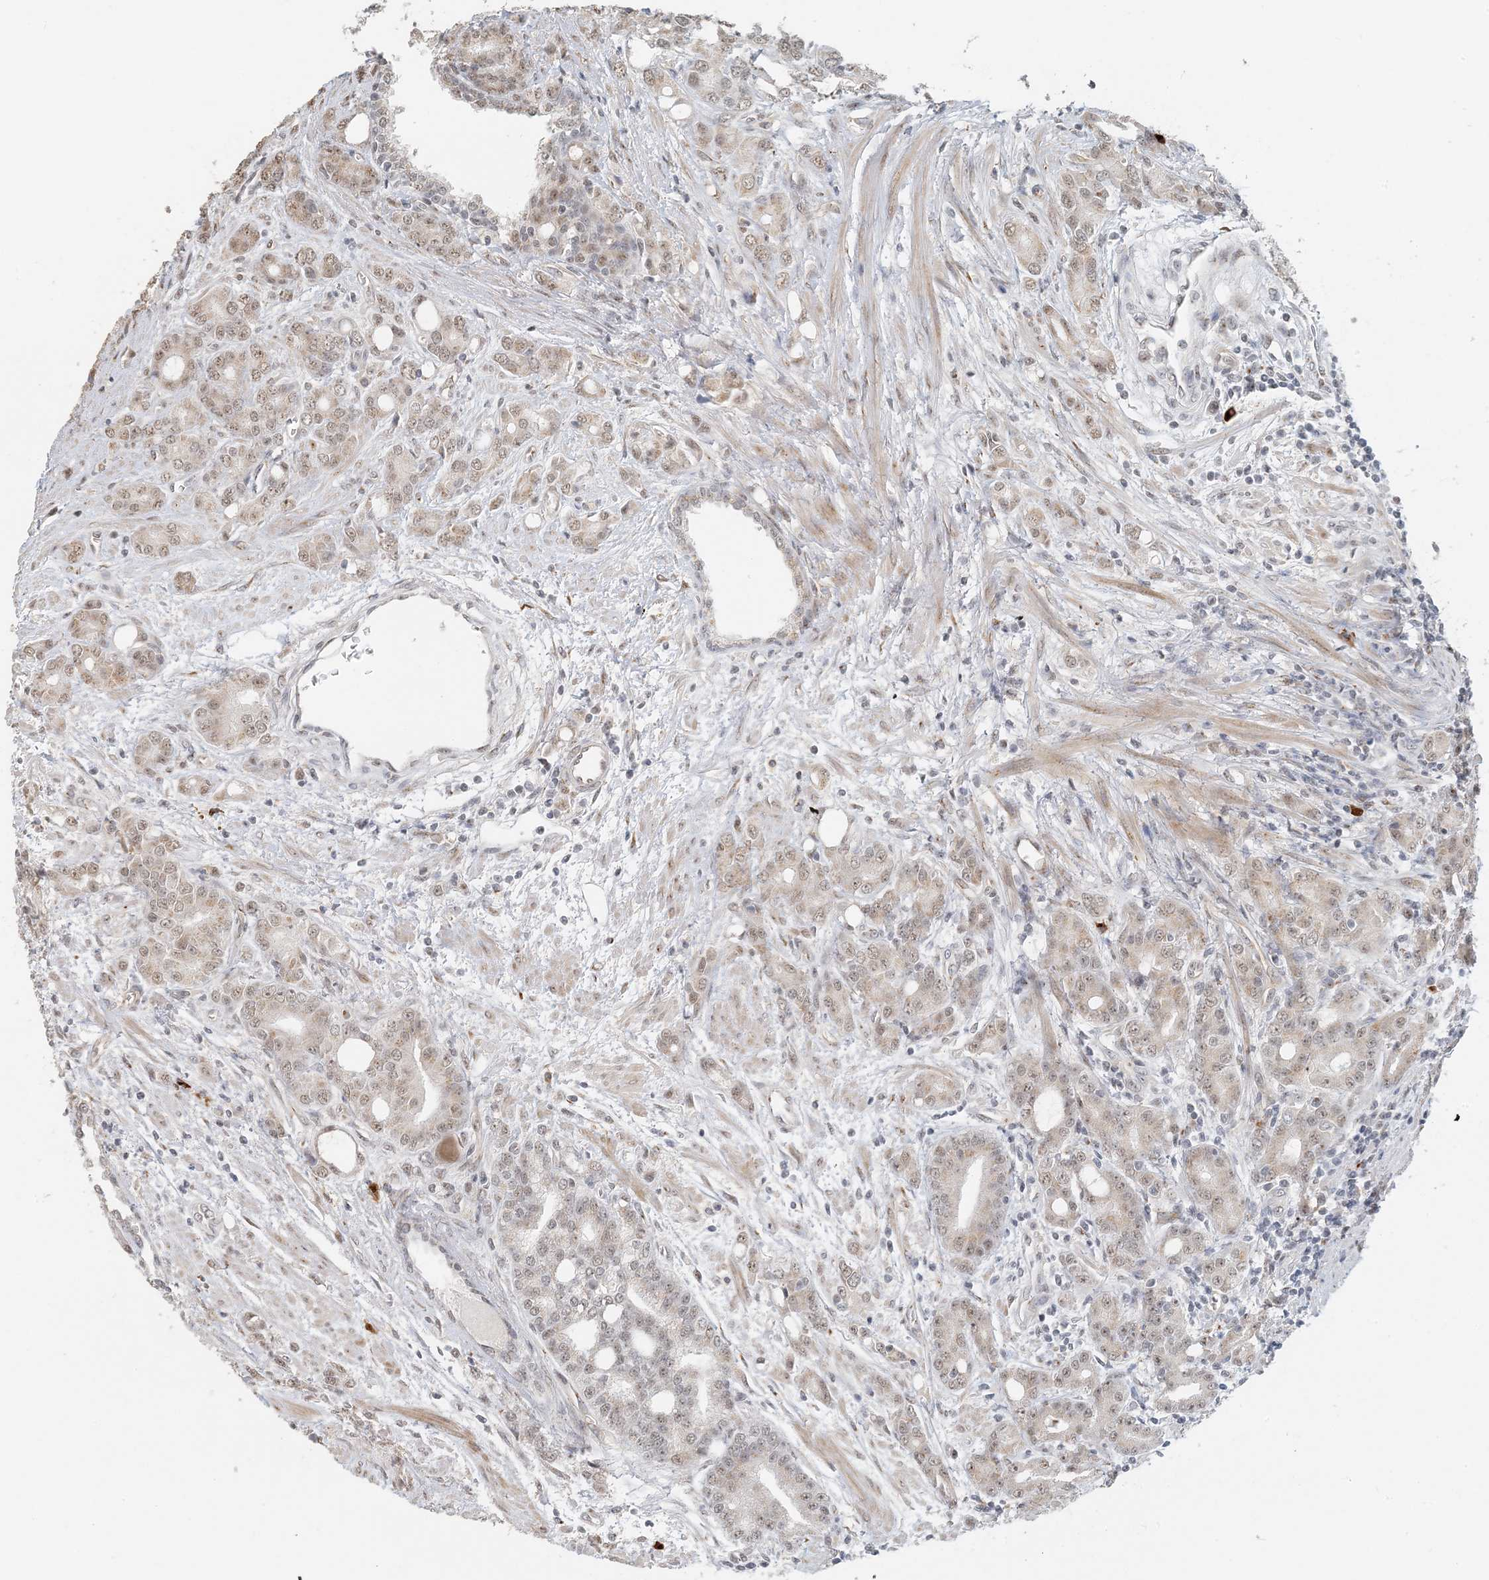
{"staining": {"intensity": "weak", "quantity": "25%-75%", "location": "cytoplasmic/membranous,nuclear"}, "tissue": "prostate cancer", "cell_type": "Tumor cells", "image_type": "cancer", "snomed": [{"axis": "morphology", "description": "Adenocarcinoma, High grade"}, {"axis": "topography", "description": "Prostate"}], "caption": "Protein expression analysis of high-grade adenocarcinoma (prostate) exhibits weak cytoplasmic/membranous and nuclear expression in about 25%-75% of tumor cells.", "gene": "ZCCHC4", "patient": {"sex": "male", "age": 62}}